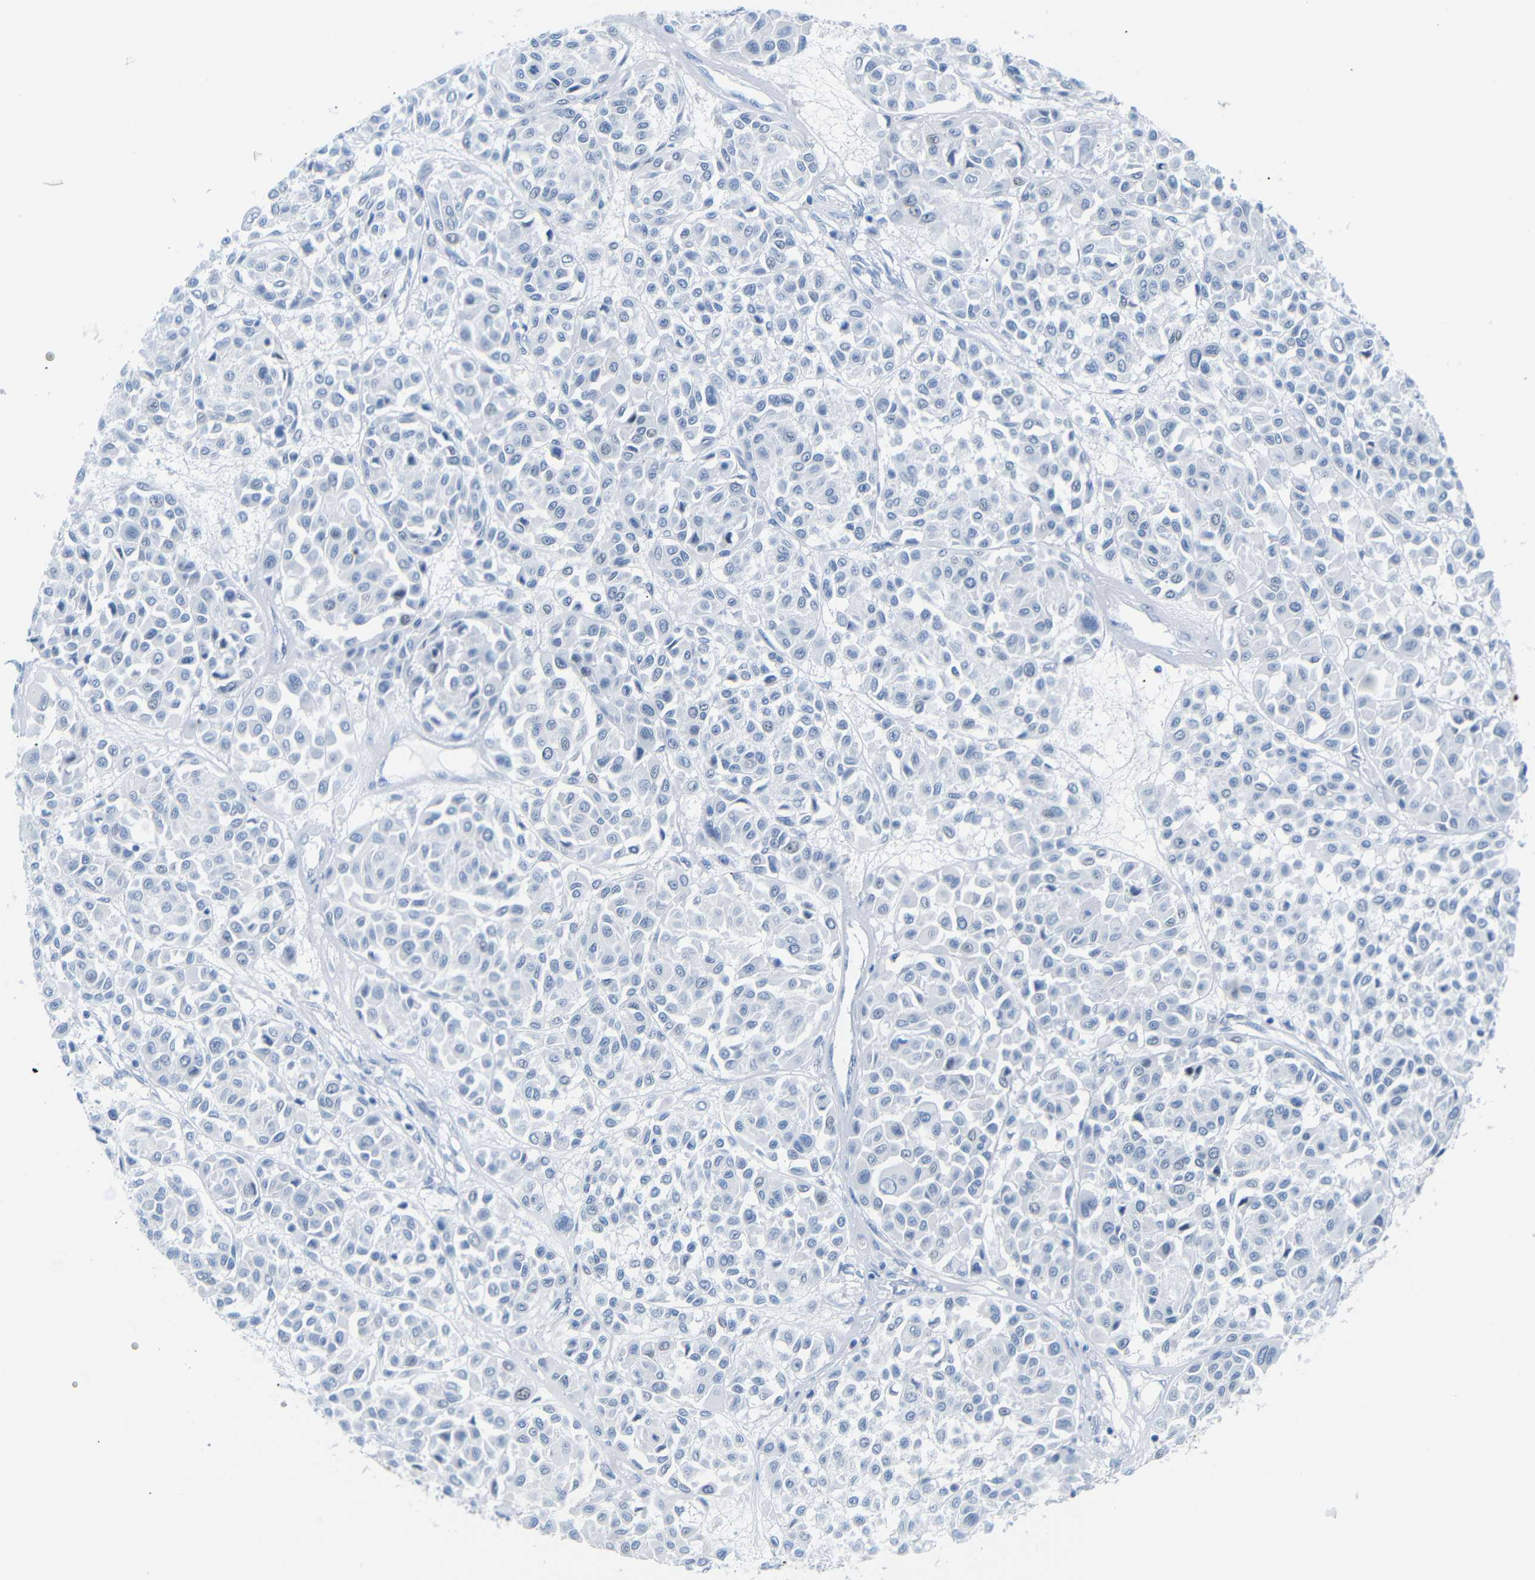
{"staining": {"intensity": "negative", "quantity": "none", "location": "none"}, "tissue": "melanoma", "cell_type": "Tumor cells", "image_type": "cancer", "snomed": [{"axis": "morphology", "description": "Malignant melanoma, Metastatic site"}, {"axis": "topography", "description": "Soft tissue"}], "caption": "Immunohistochemical staining of human malignant melanoma (metastatic site) shows no significant expression in tumor cells.", "gene": "DYNAP", "patient": {"sex": "male", "age": 41}}